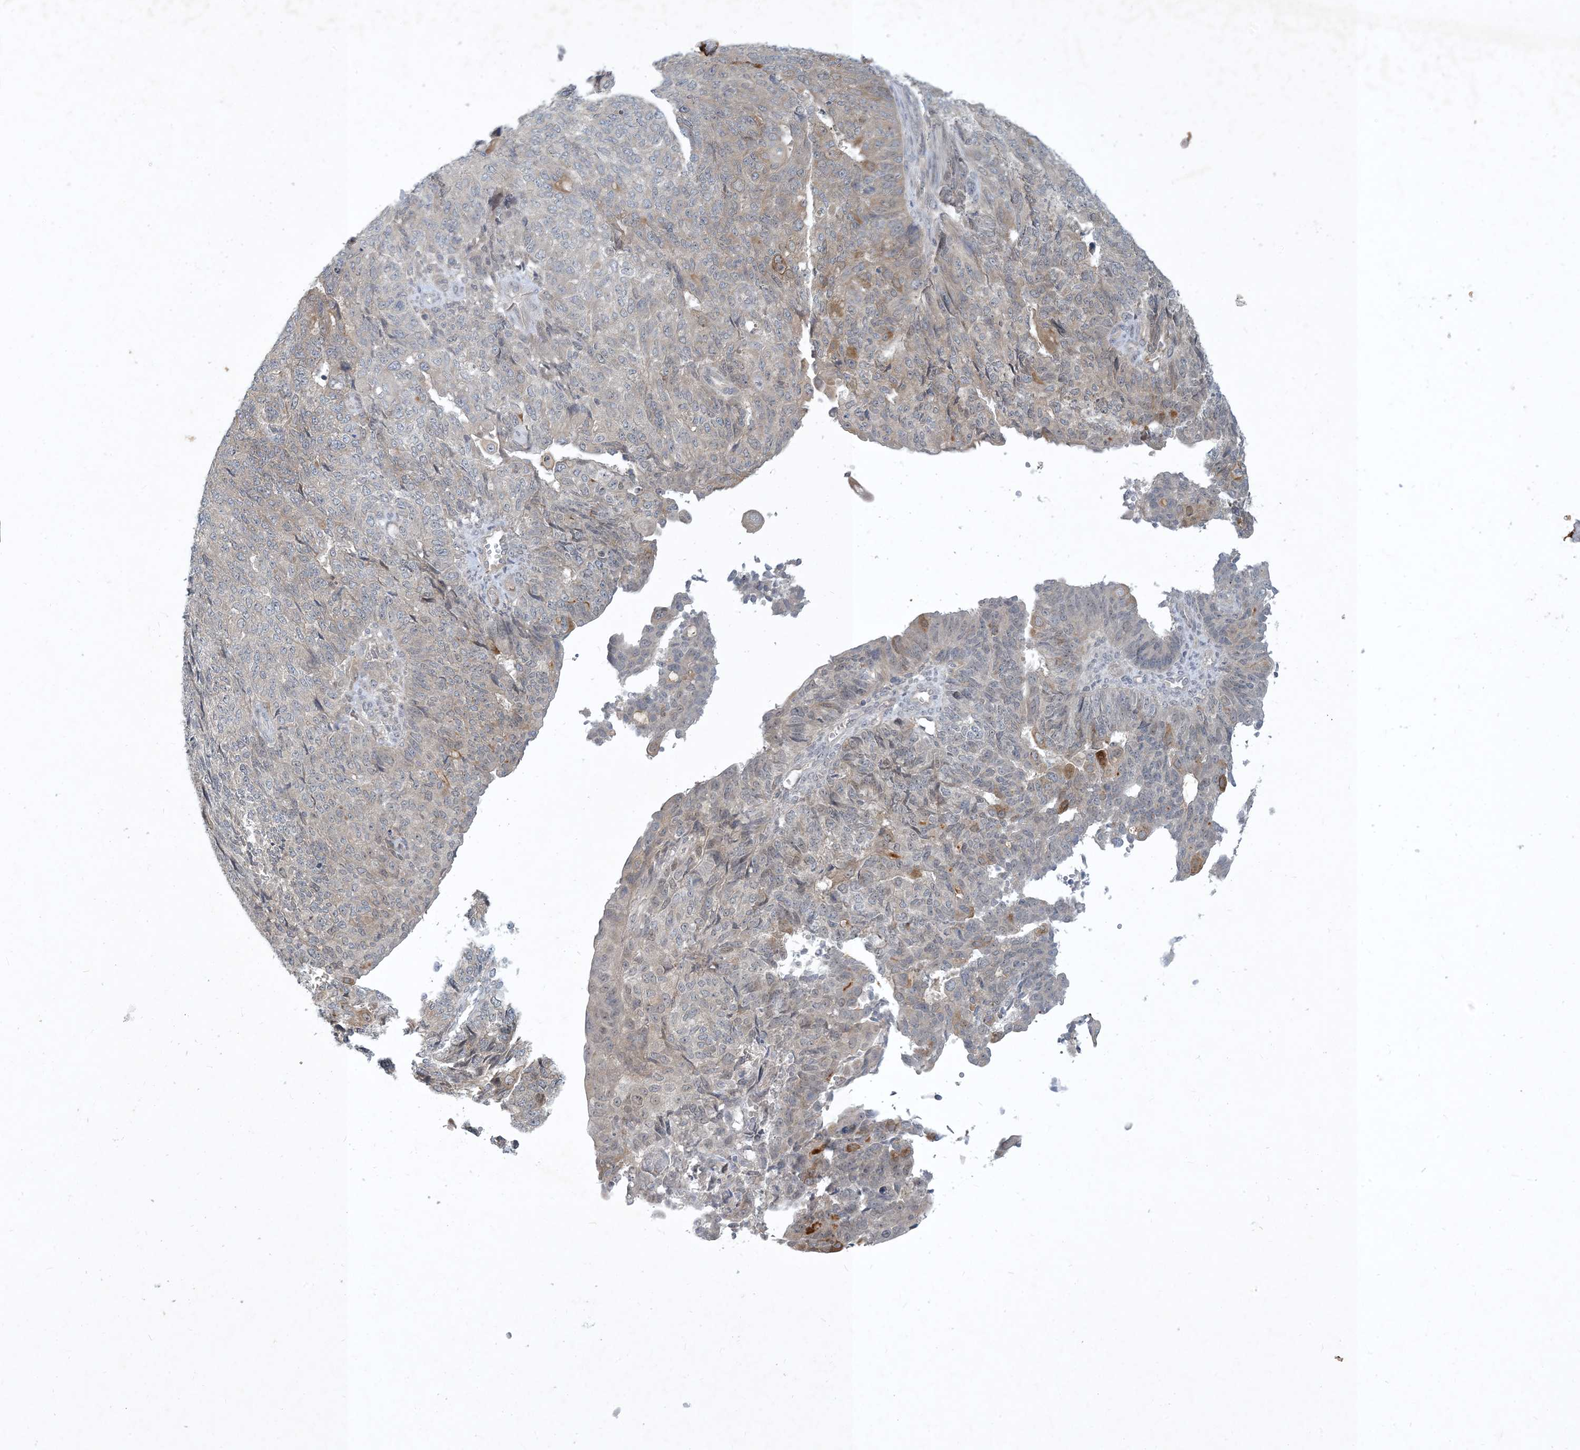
{"staining": {"intensity": "weak", "quantity": "<25%", "location": "cytoplasmic/membranous"}, "tissue": "endometrial cancer", "cell_type": "Tumor cells", "image_type": "cancer", "snomed": [{"axis": "morphology", "description": "Adenocarcinoma, NOS"}, {"axis": "topography", "description": "Endometrium"}], "caption": "The photomicrograph displays no significant positivity in tumor cells of endometrial cancer (adenocarcinoma). Brightfield microscopy of immunohistochemistry (IHC) stained with DAB (brown) and hematoxylin (blue), captured at high magnification.", "gene": "CDS1", "patient": {"sex": "female", "age": 32}}